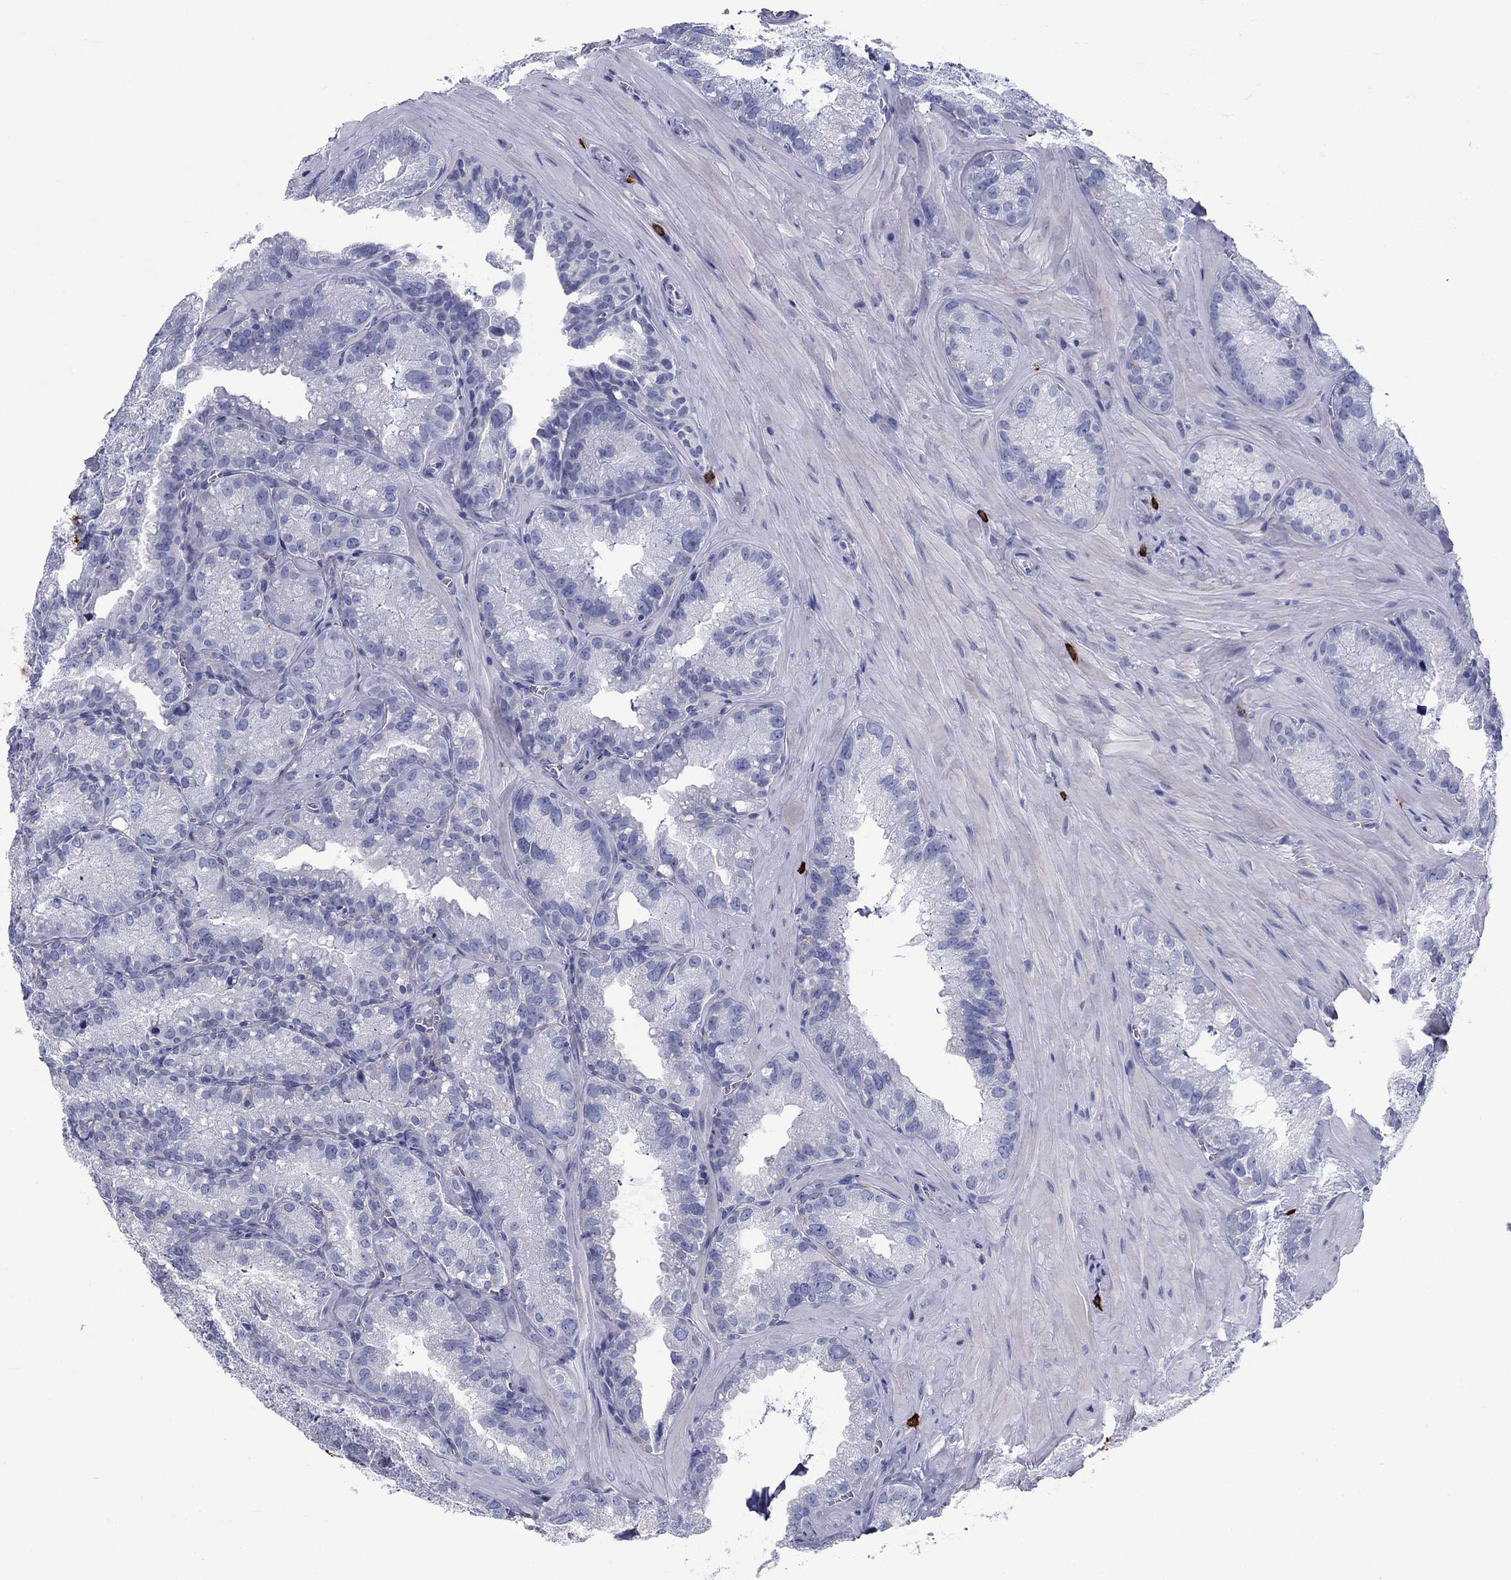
{"staining": {"intensity": "negative", "quantity": "none", "location": "none"}, "tissue": "seminal vesicle", "cell_type": "Glandular cells", "image_type": "normal", "snomed": [{"axis": "morphology", "description": "Normal tissue, NOS"}, {"axis": "topography", "description": "Seminal veicle"}], "caption": "Immunohistochemistry (IHC) photomicrograph of unremarkable human seminal vesicle stained for a protein (brown), which exhibits no expression in glandular cells. Nuclei are stained in blue.", "gene": "CD40LG", "patient": {"sex": "male", "age": 57}}